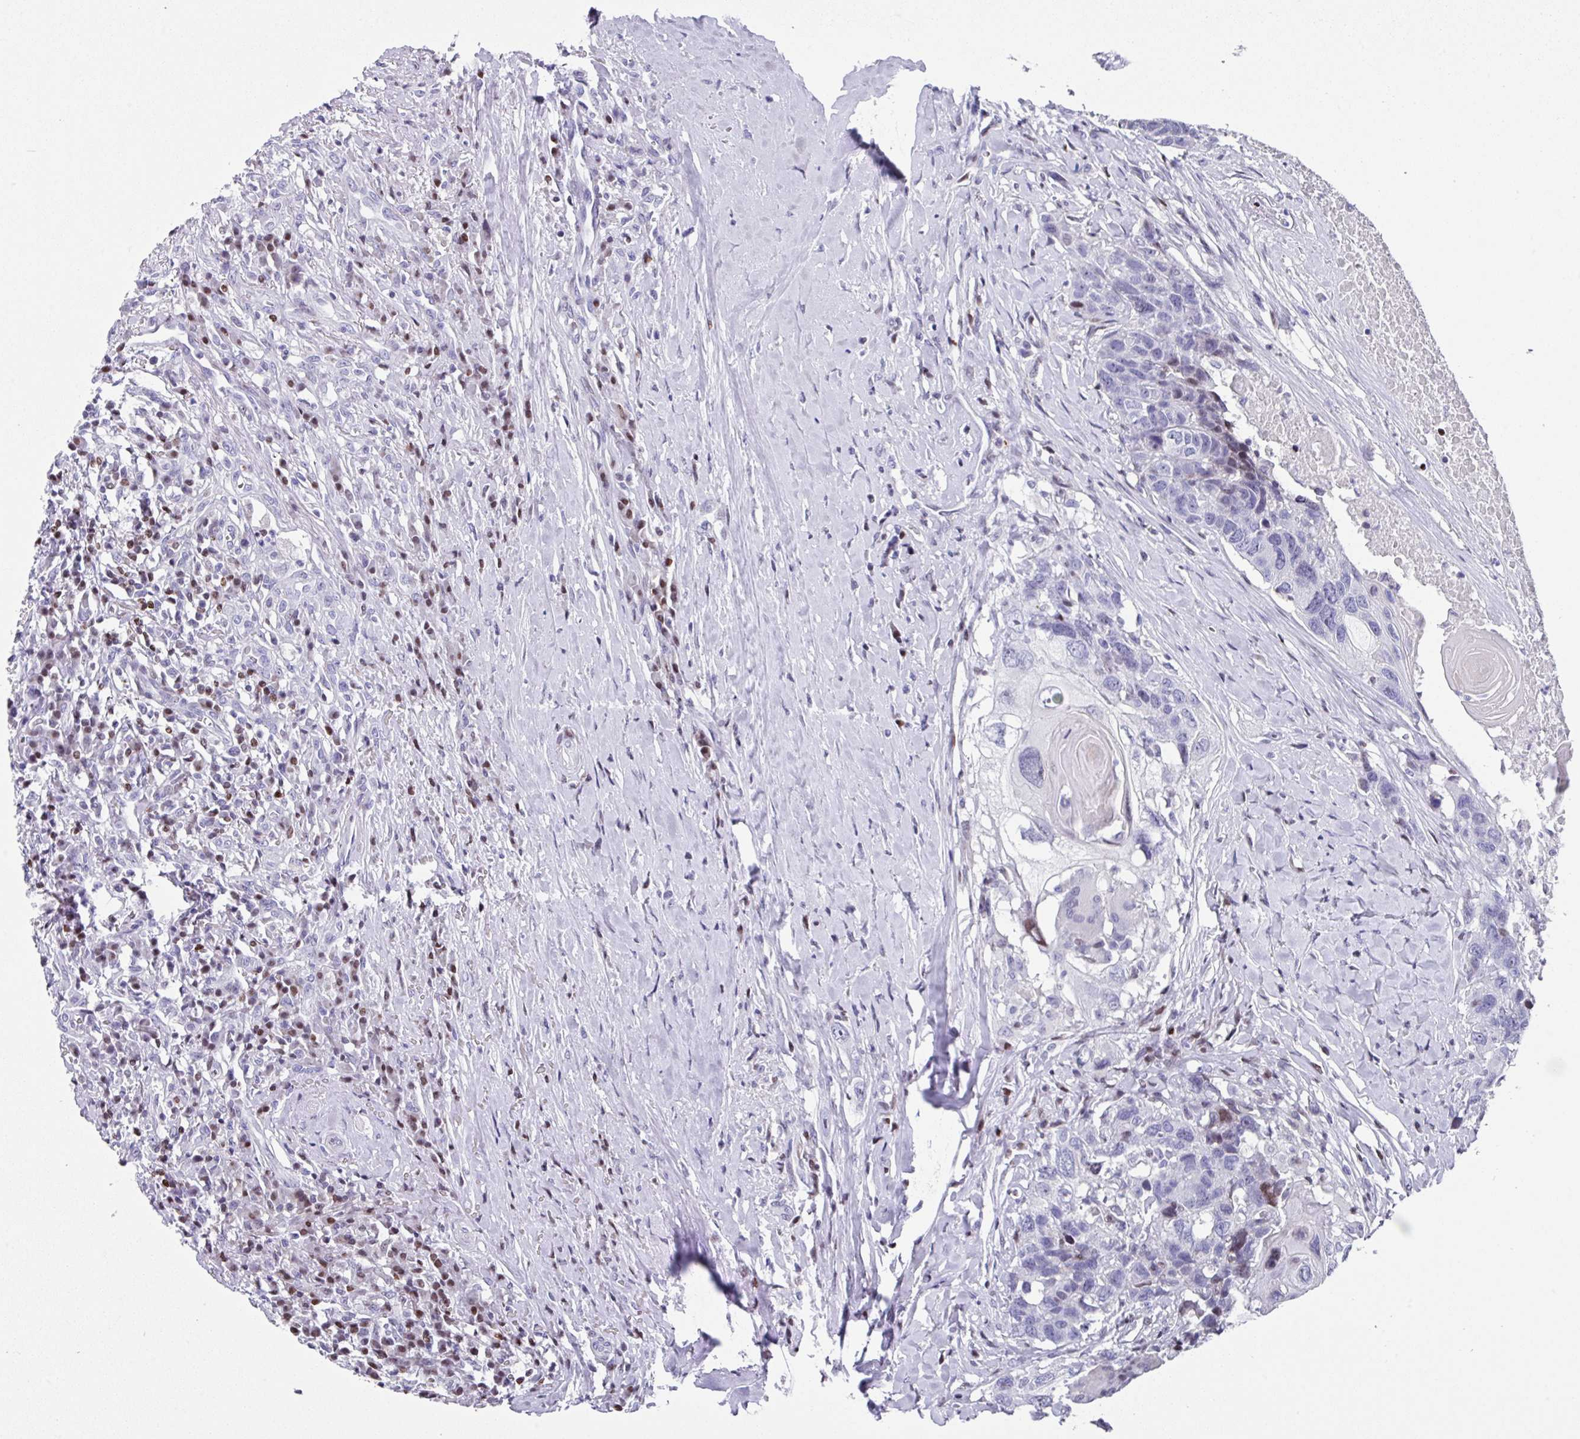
{"staining": {"intensity": "negative", "quantity": "none", "location": "none"}, "tissue": "head and neck cancer", "cell_type": "Tumor cells", "image_type": "cancer", "snomed": [{"axis": "morphology", "description": "Squamous cell carcinoma, NOS"}, {"axis": "topography", "description": "Head-Neck"}], "caption": "Squamous cell carcinoma (head and neck) stained for a protein using IHC demonstrates no staining tumor cells.", "gene": "TCF3", "patient": {"sex": "male", "age": 66}}